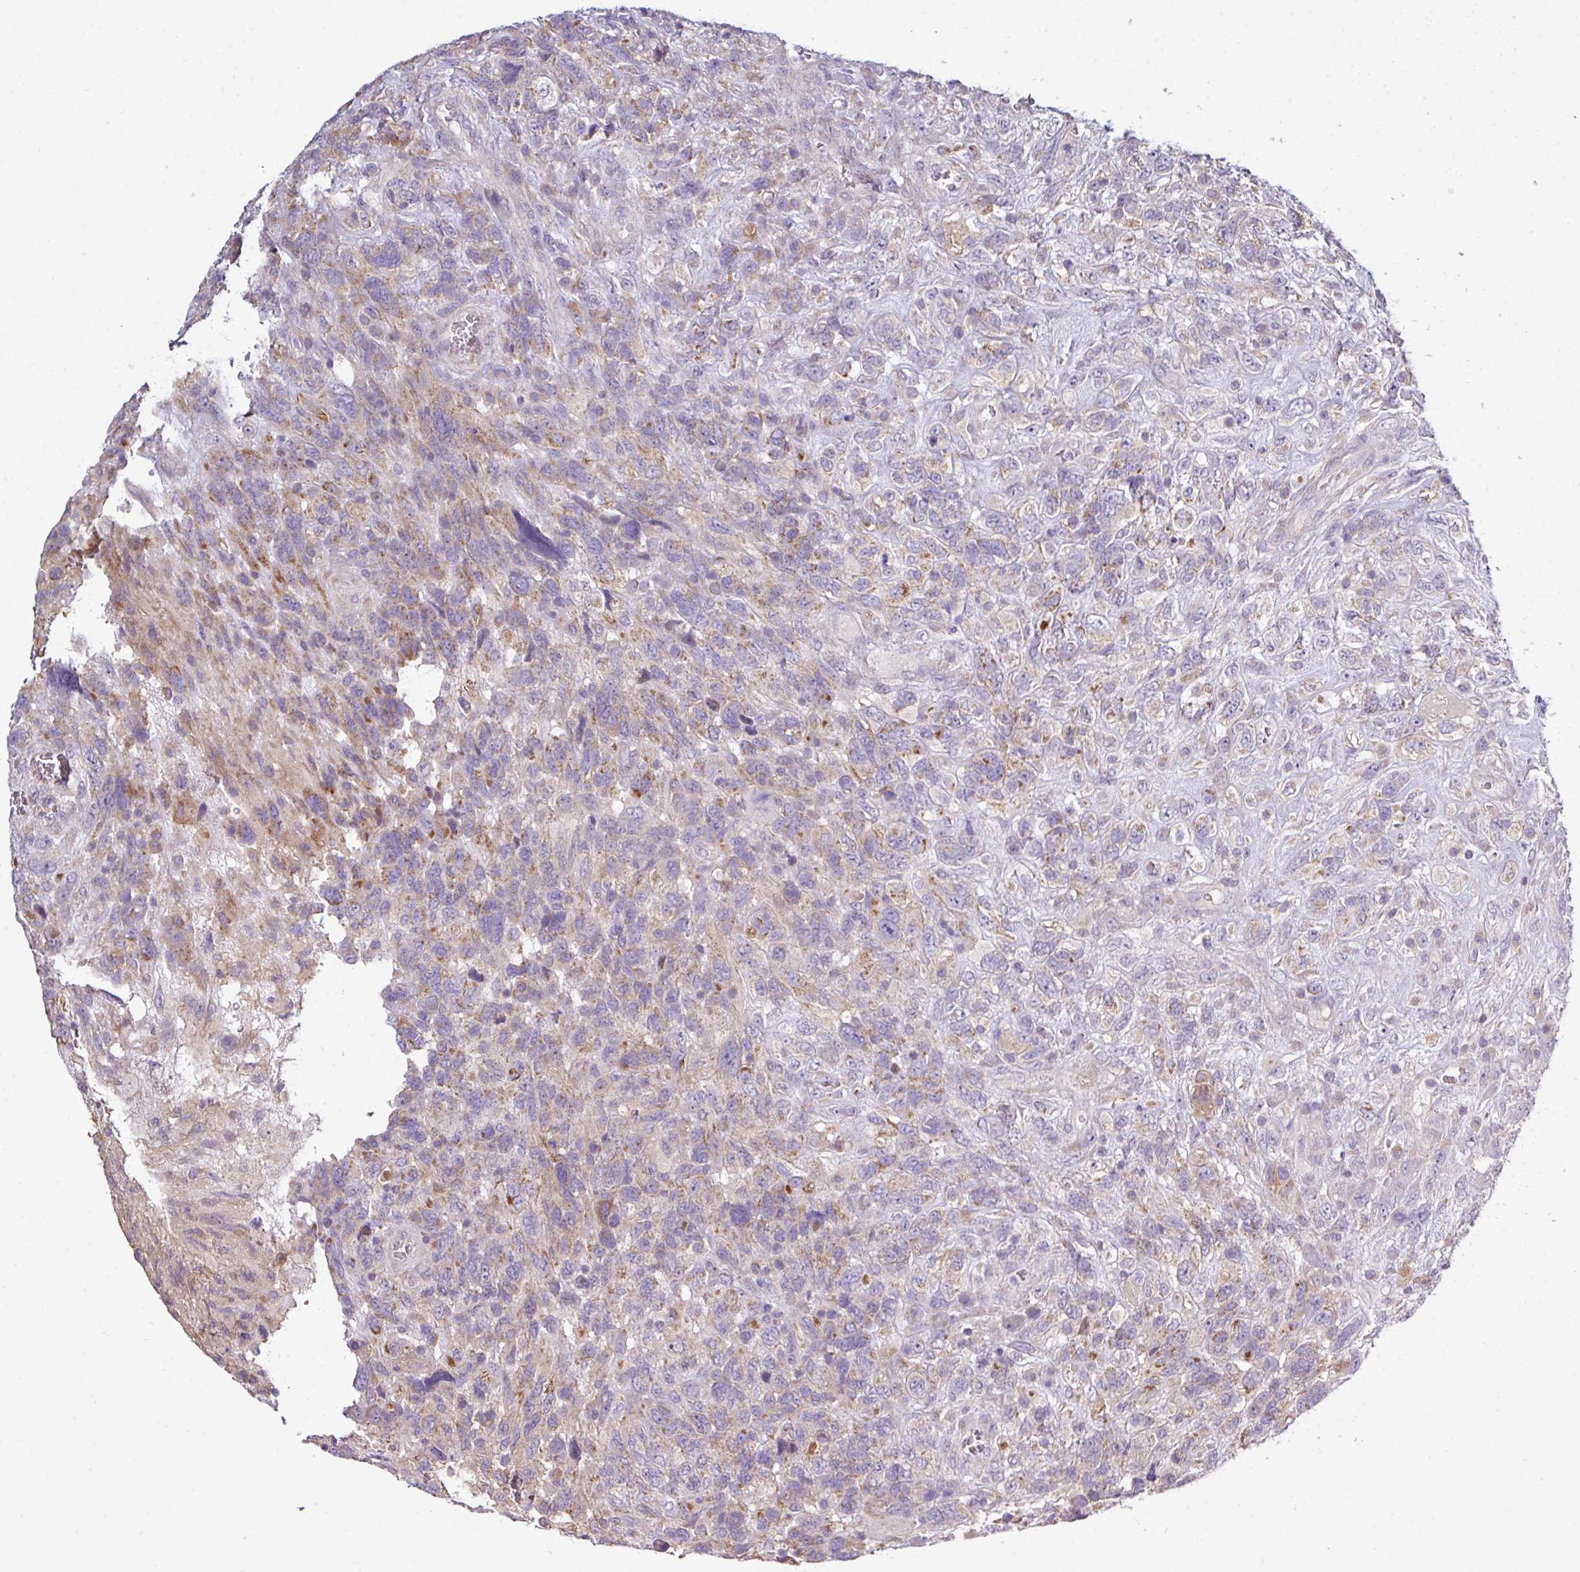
{"staining": {"intensity": "moderate", "quantity": "<25%", "location": "cytoplasmic/membranous"}, "tissue": "glioma", "cell_type": "Tumor cells", "image_type": "cancer", "snomed": [{"axis": "morphology", "description": "Glioma, malignant, High grade"}, {"axis": "topography", "description": "Brain"}], "caption": "This is a photomicrograph of immunohistochemistry (IHC) staining of malignant glioma (high-grade), which shows moderate expression in the cytoplasmic/membranous of tumor cells.", "gene": "AGAP5", "patient": {"sex": "male", "age": 61}}